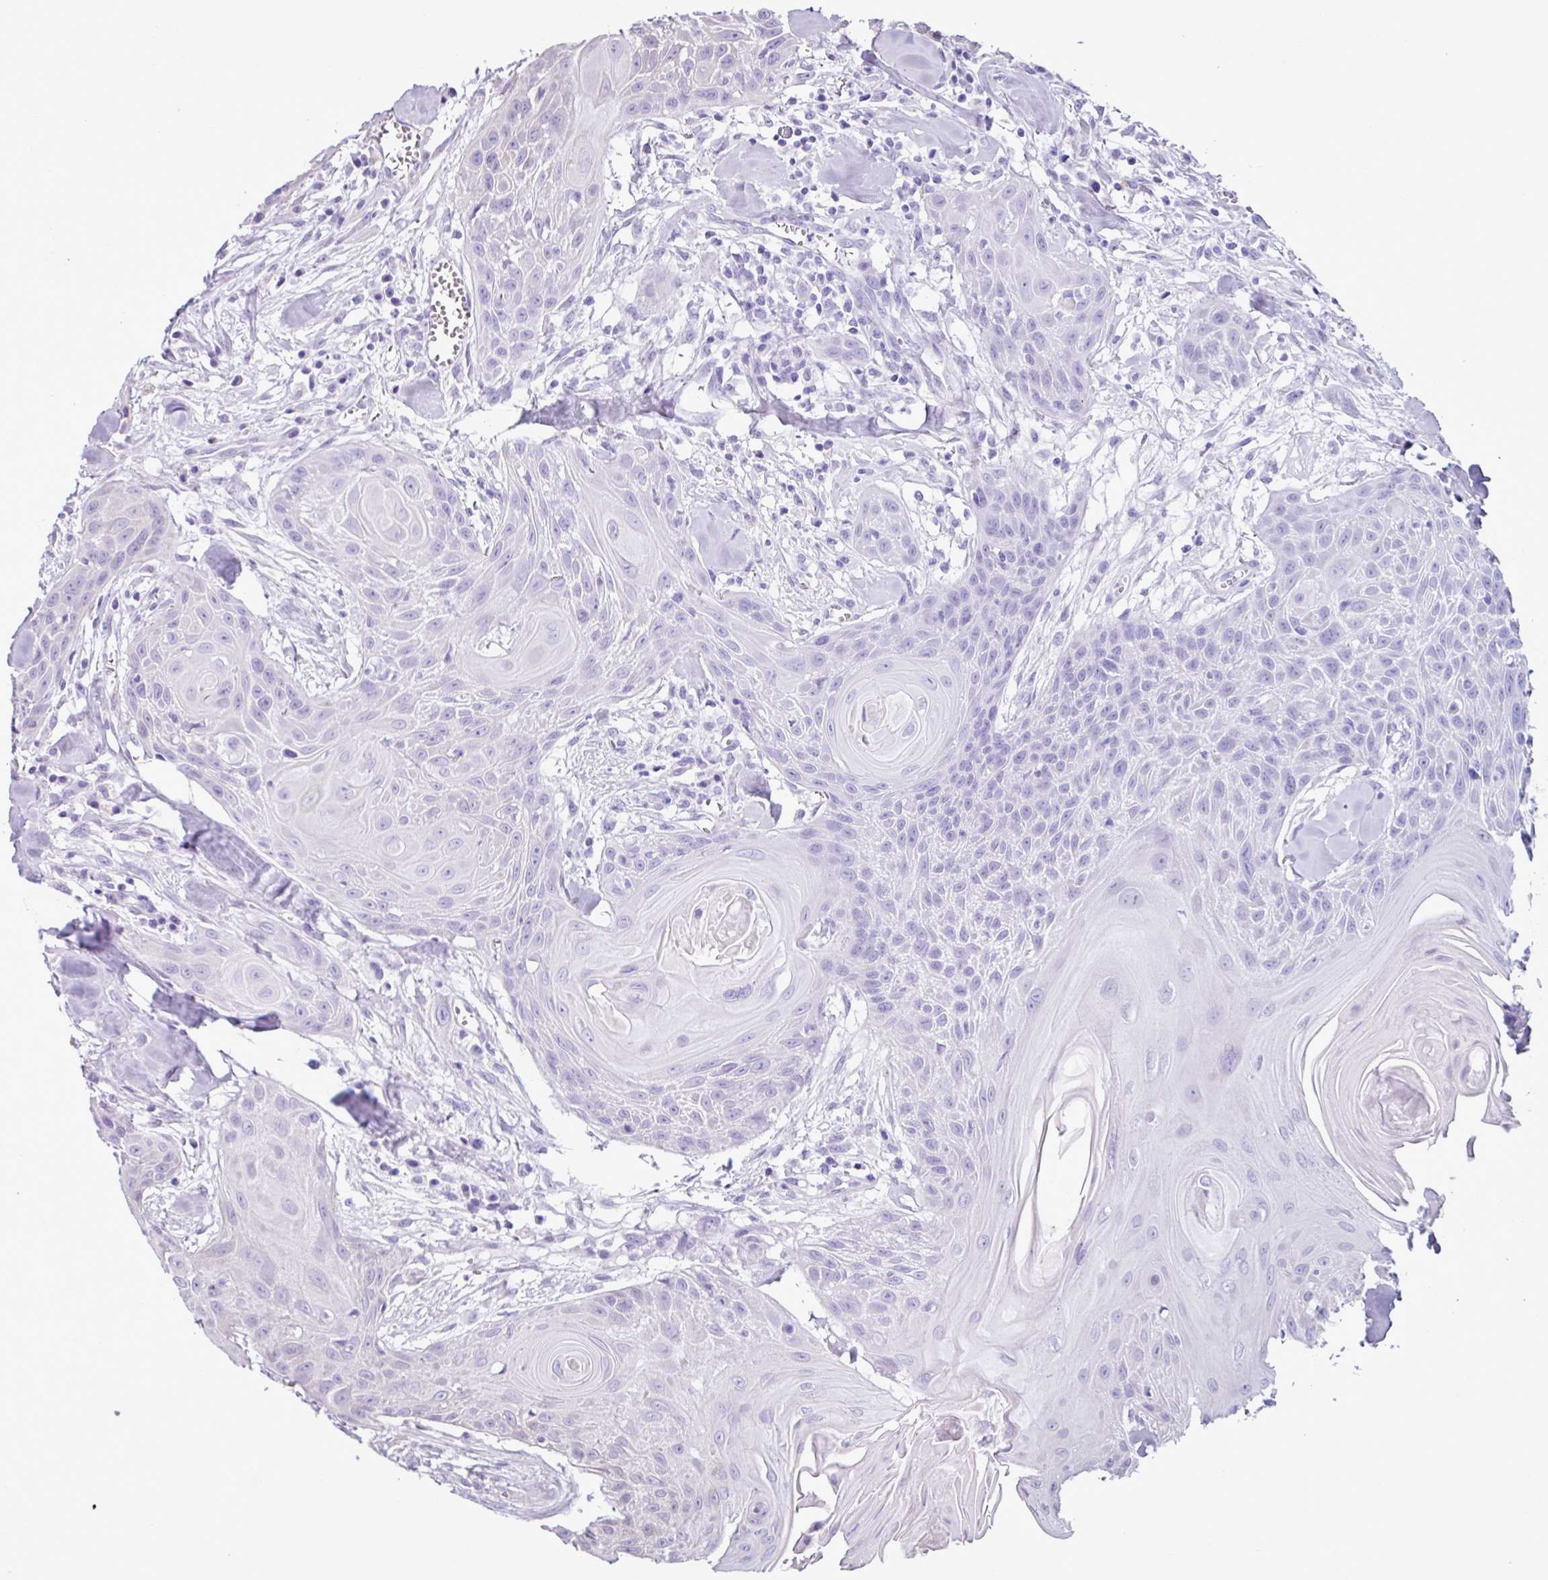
{"staining": {"intensity": "weak", "quantity": "<25%", "location": "cytoplasmic/membranous"}, "tissue": "head and neck cancer", "cell_type": "Tumor cells", "image_type": "cancer", "snomed": [{"axis": "morphology", "description": "Squamous cell carcinoma, NOS"}, {"axis": "topography", "description": "Lymph node"}, {"axis": "topography", "description": "Salivary gland"}, {"axis": "topography", "description": "Head-Neck"}], "caption": "Protein analysis of squamous cell carcinoma (head and neck) displays no significant expression in tumor cells.", "gene": "PPP1R35", "patient": {"sex": "female", "age": 74}}